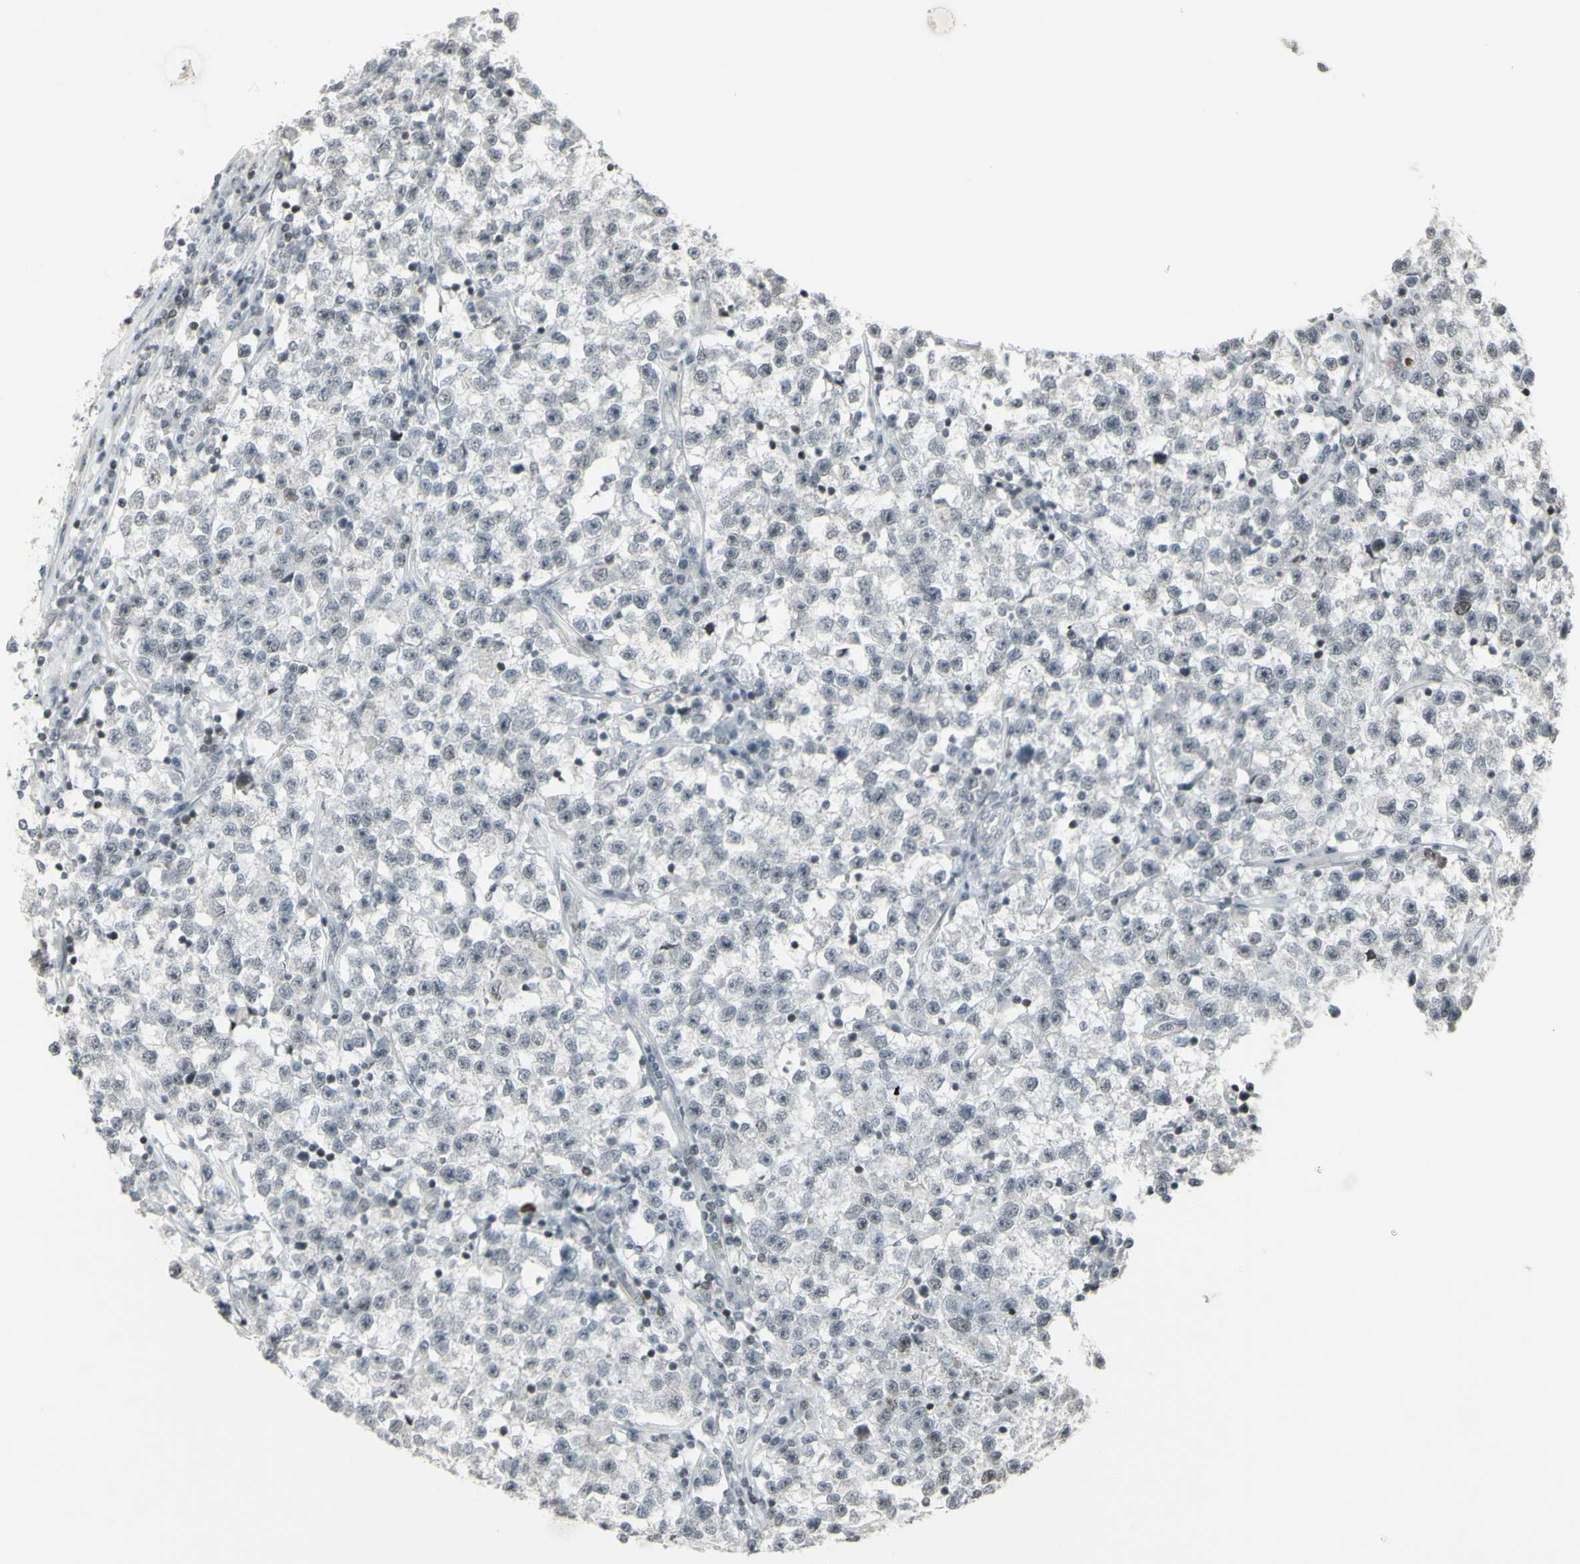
{"staining": {"intensity": "negative", "quantity": "none", "location": "none"}, "tissue": "testis cancer", "cell_type": "Tumor cells", "image_type": "cancer", "snomed": [{"axis": "morphology", "description": "Seminoma, NOS"}, {"axis": "topography", "description": "Testis"}], "caption": "Immunohistochemistry (IHC) image of testis seminoma stained for a protein (brown), which displays no staining in tumor cells.", "gene": "SUPT6H", "patient": {"sex": "male", "age": 22}}